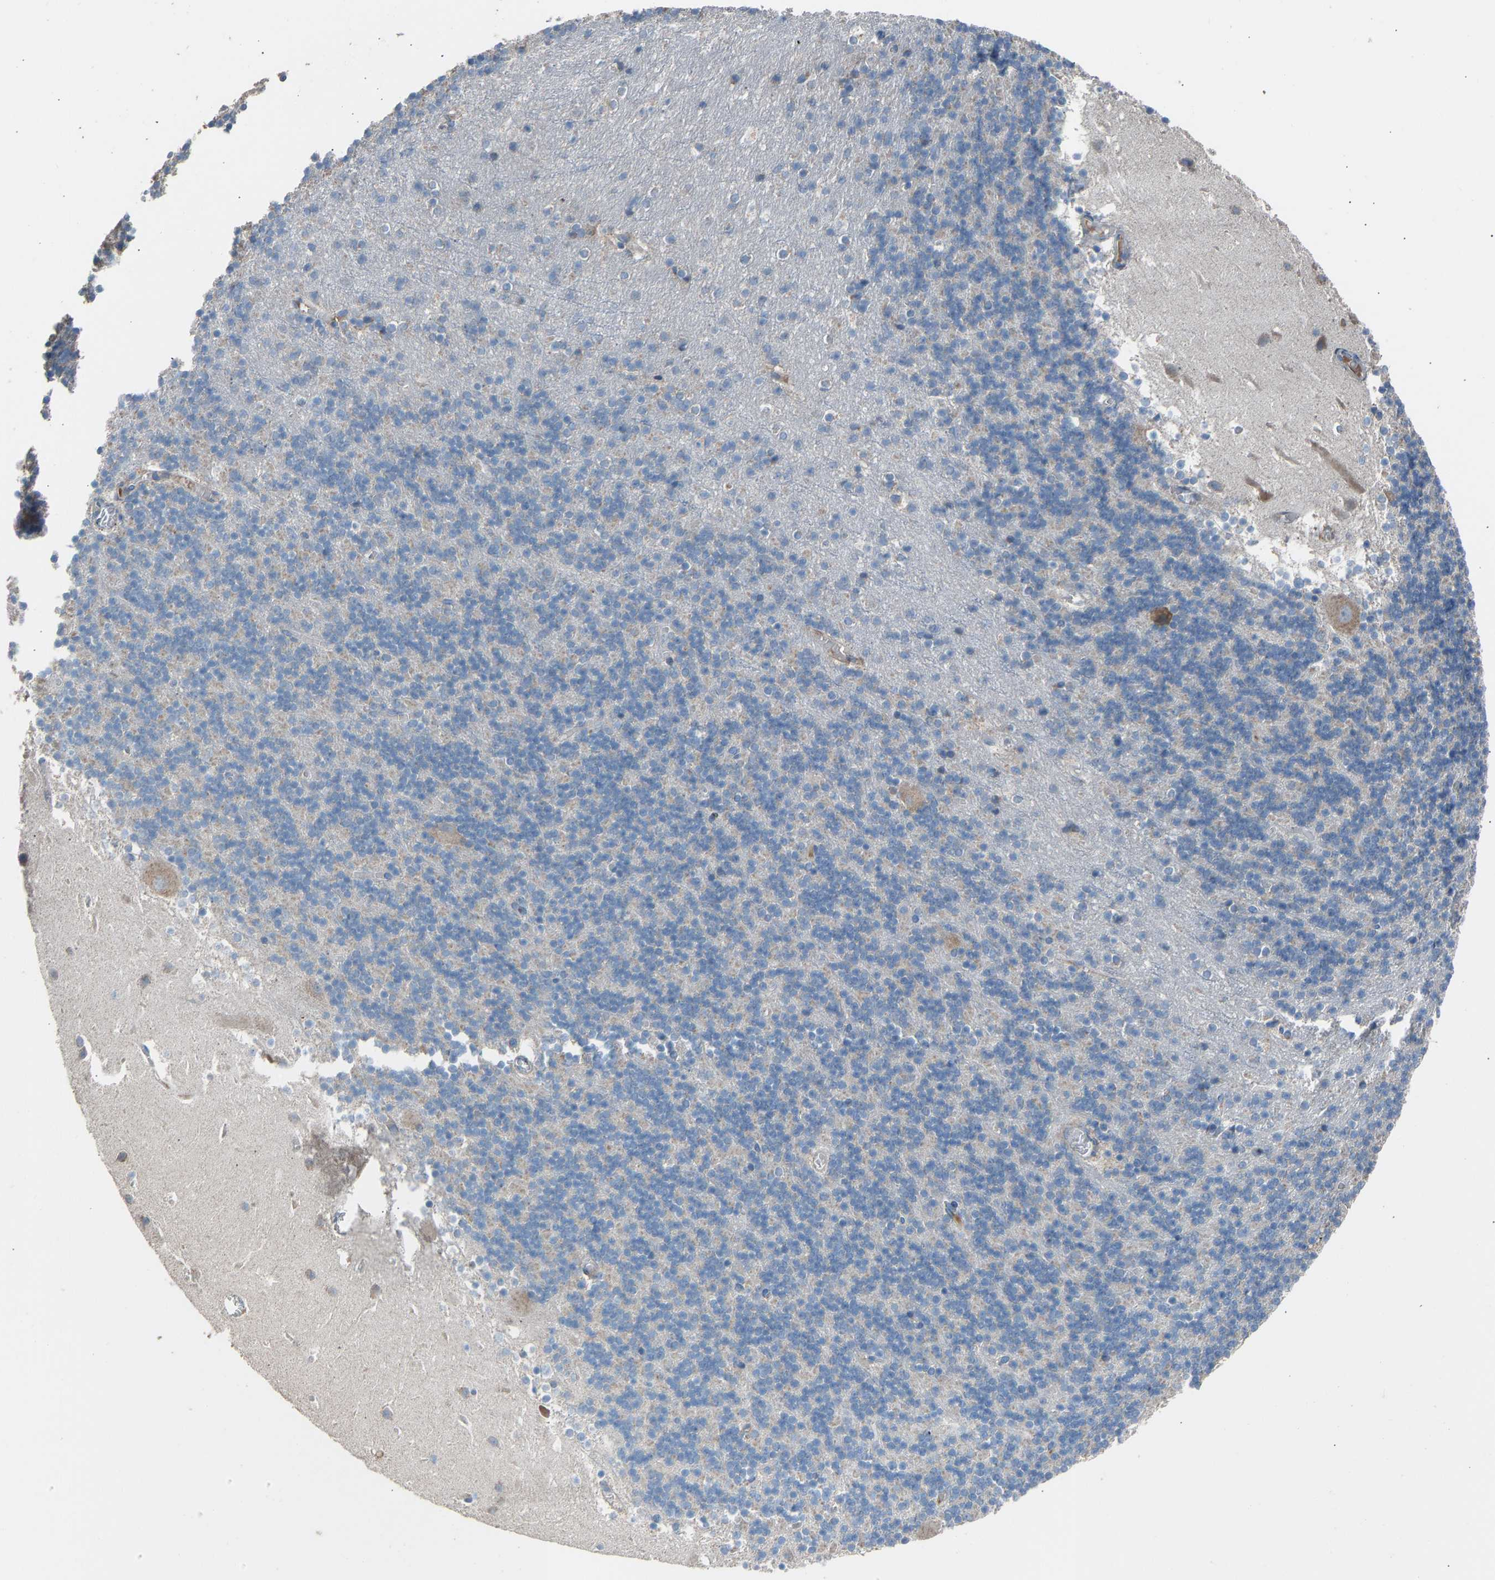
{"staining": {"intensity": "negative", "quantity": "none", "location": "none"}, "tissue": "cerebellum", "cell_type": "Cells in granular layer", "image_type": "normal", "snomed": [{"axis": "morphology", "description": "Normal tissue, NOS"}, {"axis": "topography", "description": "Cerebellum"}], "caption": "This is a image of immunohistochemistry (IHC) staining of benign cerebellum, which shows no expression in cells in granular layer.", "gene": "TGFBR3", "patient": {"sex": "male", "age": 45}}